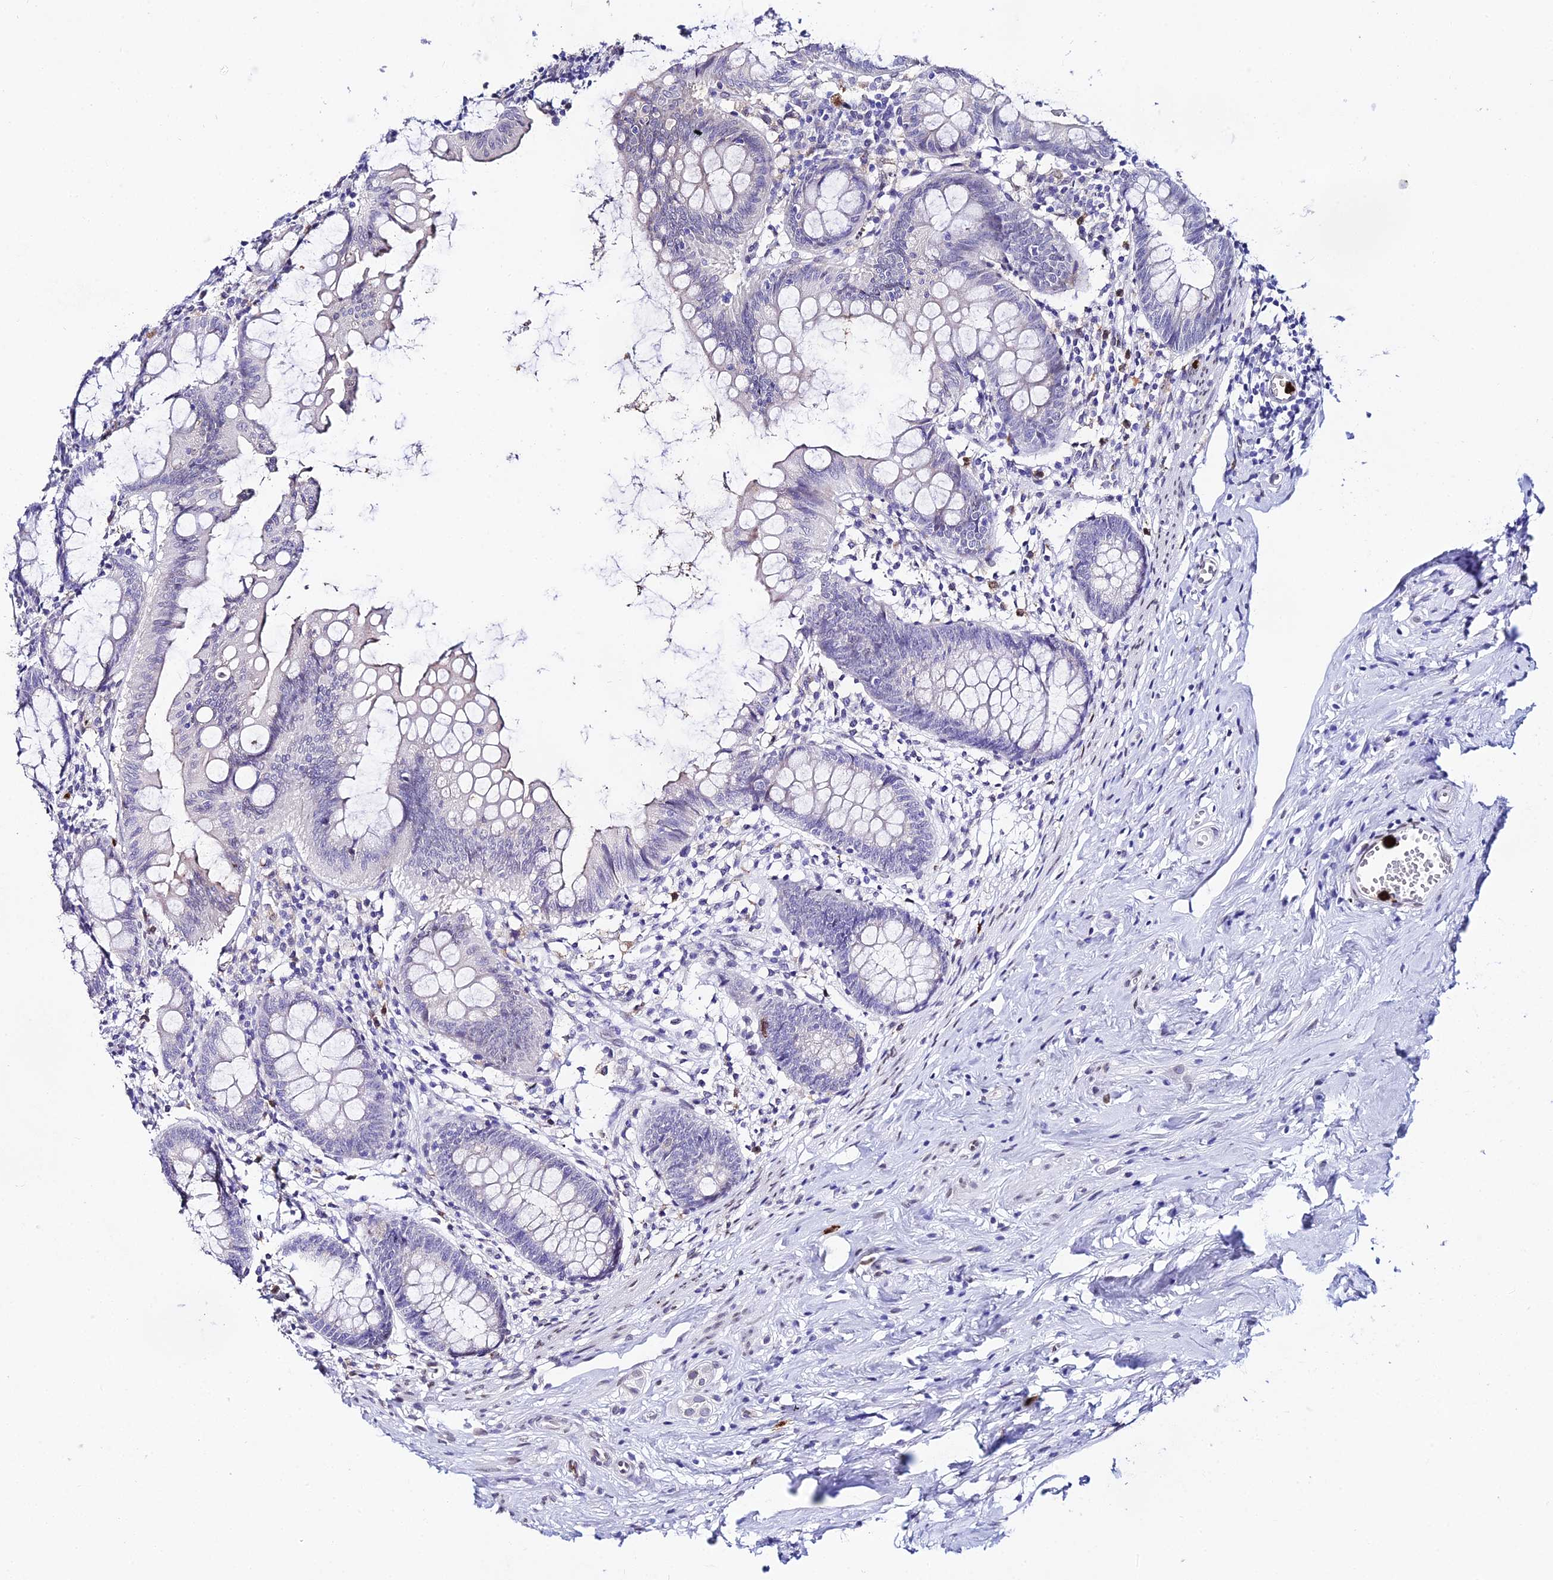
{"staining": {"intensity": "negative", "quantity": "none", "location": "none"}, "tissue": "appendix", "cell_type": "Glandular cells", "image_type": "normal", "snomed": [{"axis": "morphology", "description": "Normal tissue, NOS"}, {"axis": "topography", "description": "Appendix"}], "caption": "Immunohistochemistry (IHC) of unremarkable human appendix shows no positivity in glandular cells.", "gene": "MCM10", "patient": {"sex": "female", "age": 51}}